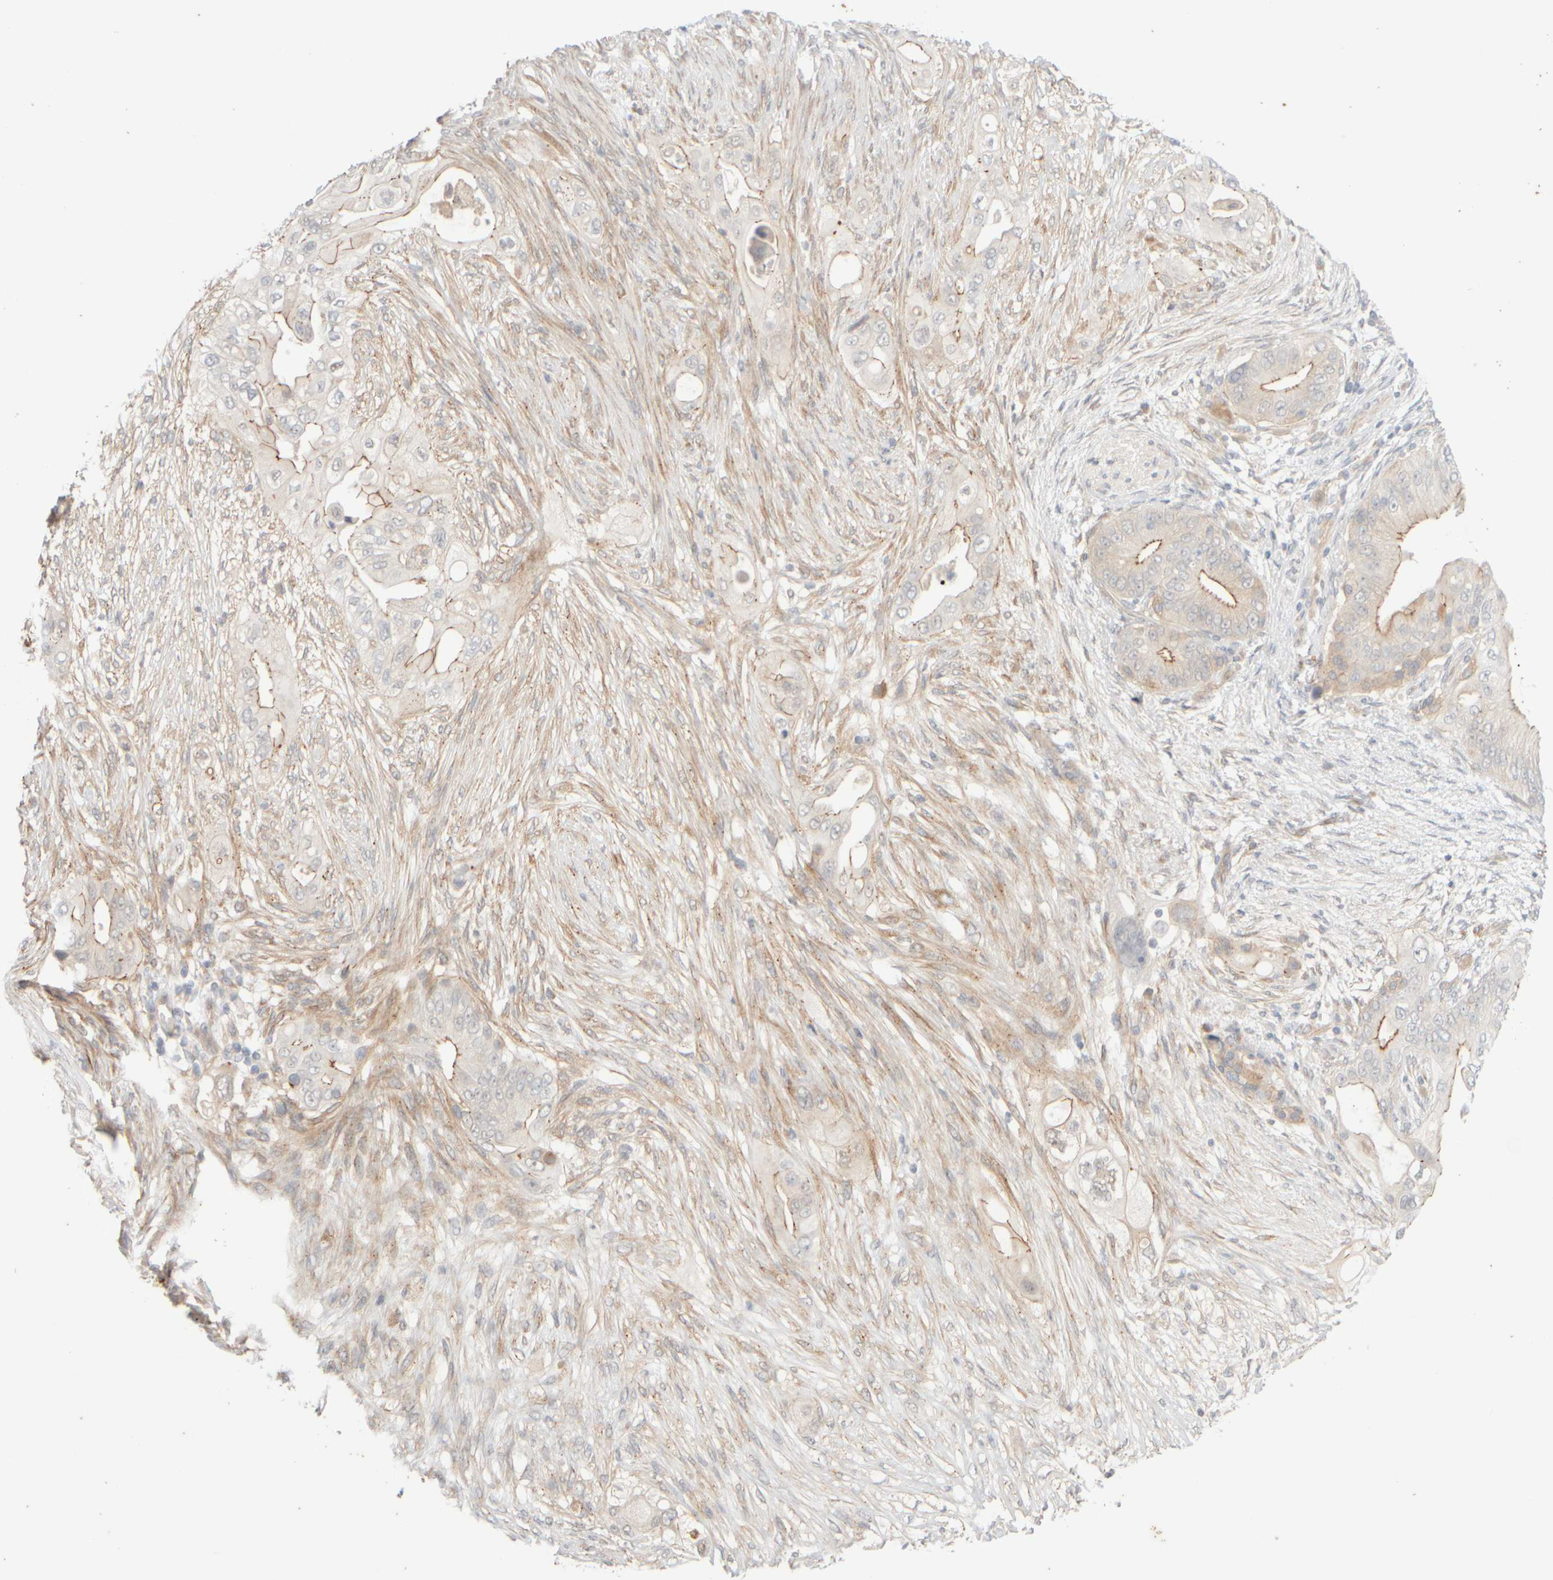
{"staining": {"intensity": "weak", "quantity": "<25%", "location": "cytoplasmic/membranous"}, "tissue": "pancreatic cancer", "cell_type": "Tumor cells", "image_type": "cancer", "snomed": [{"axis": "morphology", "description": "Adenocarcinoma, NOS"}, {"axis": "topography", "description": "Pancreas"}], "caption": "Immunohistochemistry micrograph of neoplastic tissue: human adenocarcinoma (pancreatic) stained with DAB shows no significant protein positivity in tumor cells.", "gene": "GOPC", "patient": {"sex": "male", "age": 53}}